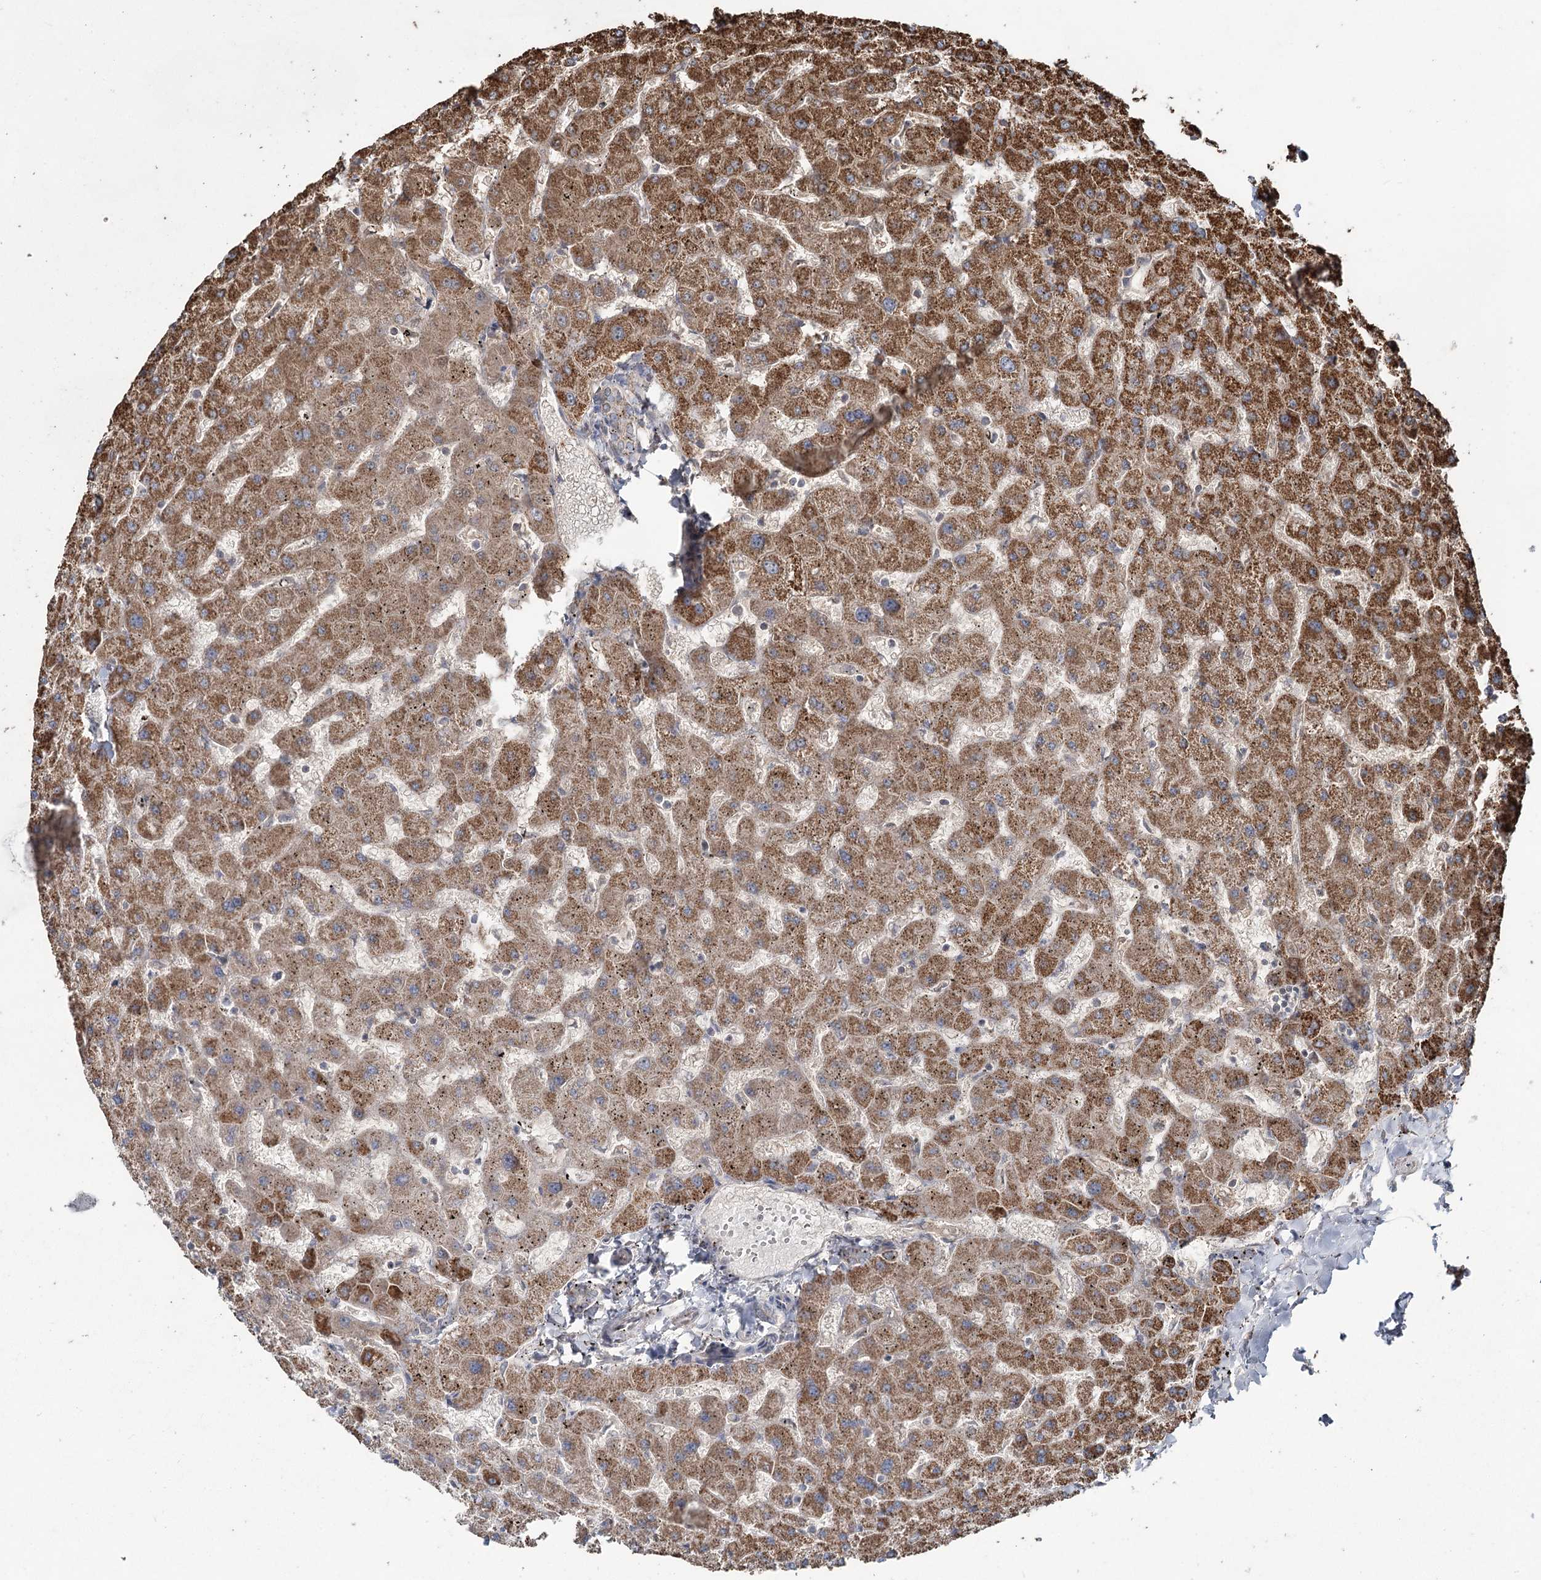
{"staining": {"intensity": "moderate", "quantity": ">75%", "location": "cytoplasmic/membranous"}, "tissue": "liver", "cell_type": "Cholangiocytes", "image_type": "normal", "snomed": [{"axis": "morphology", "description": "Normal tissue, NOS"}, {"axis": "topography", "description": "Liver"}], "caption": "Immunohistochemistry (IHC) image of benign liver stained for a protein (brown), which displays medium levels of moderate cytoplasmic/membranous expression in approximately >75% of cholangiocytes.", "gene": "SLF2", "patient": {"sex": "female", "age": 63}}